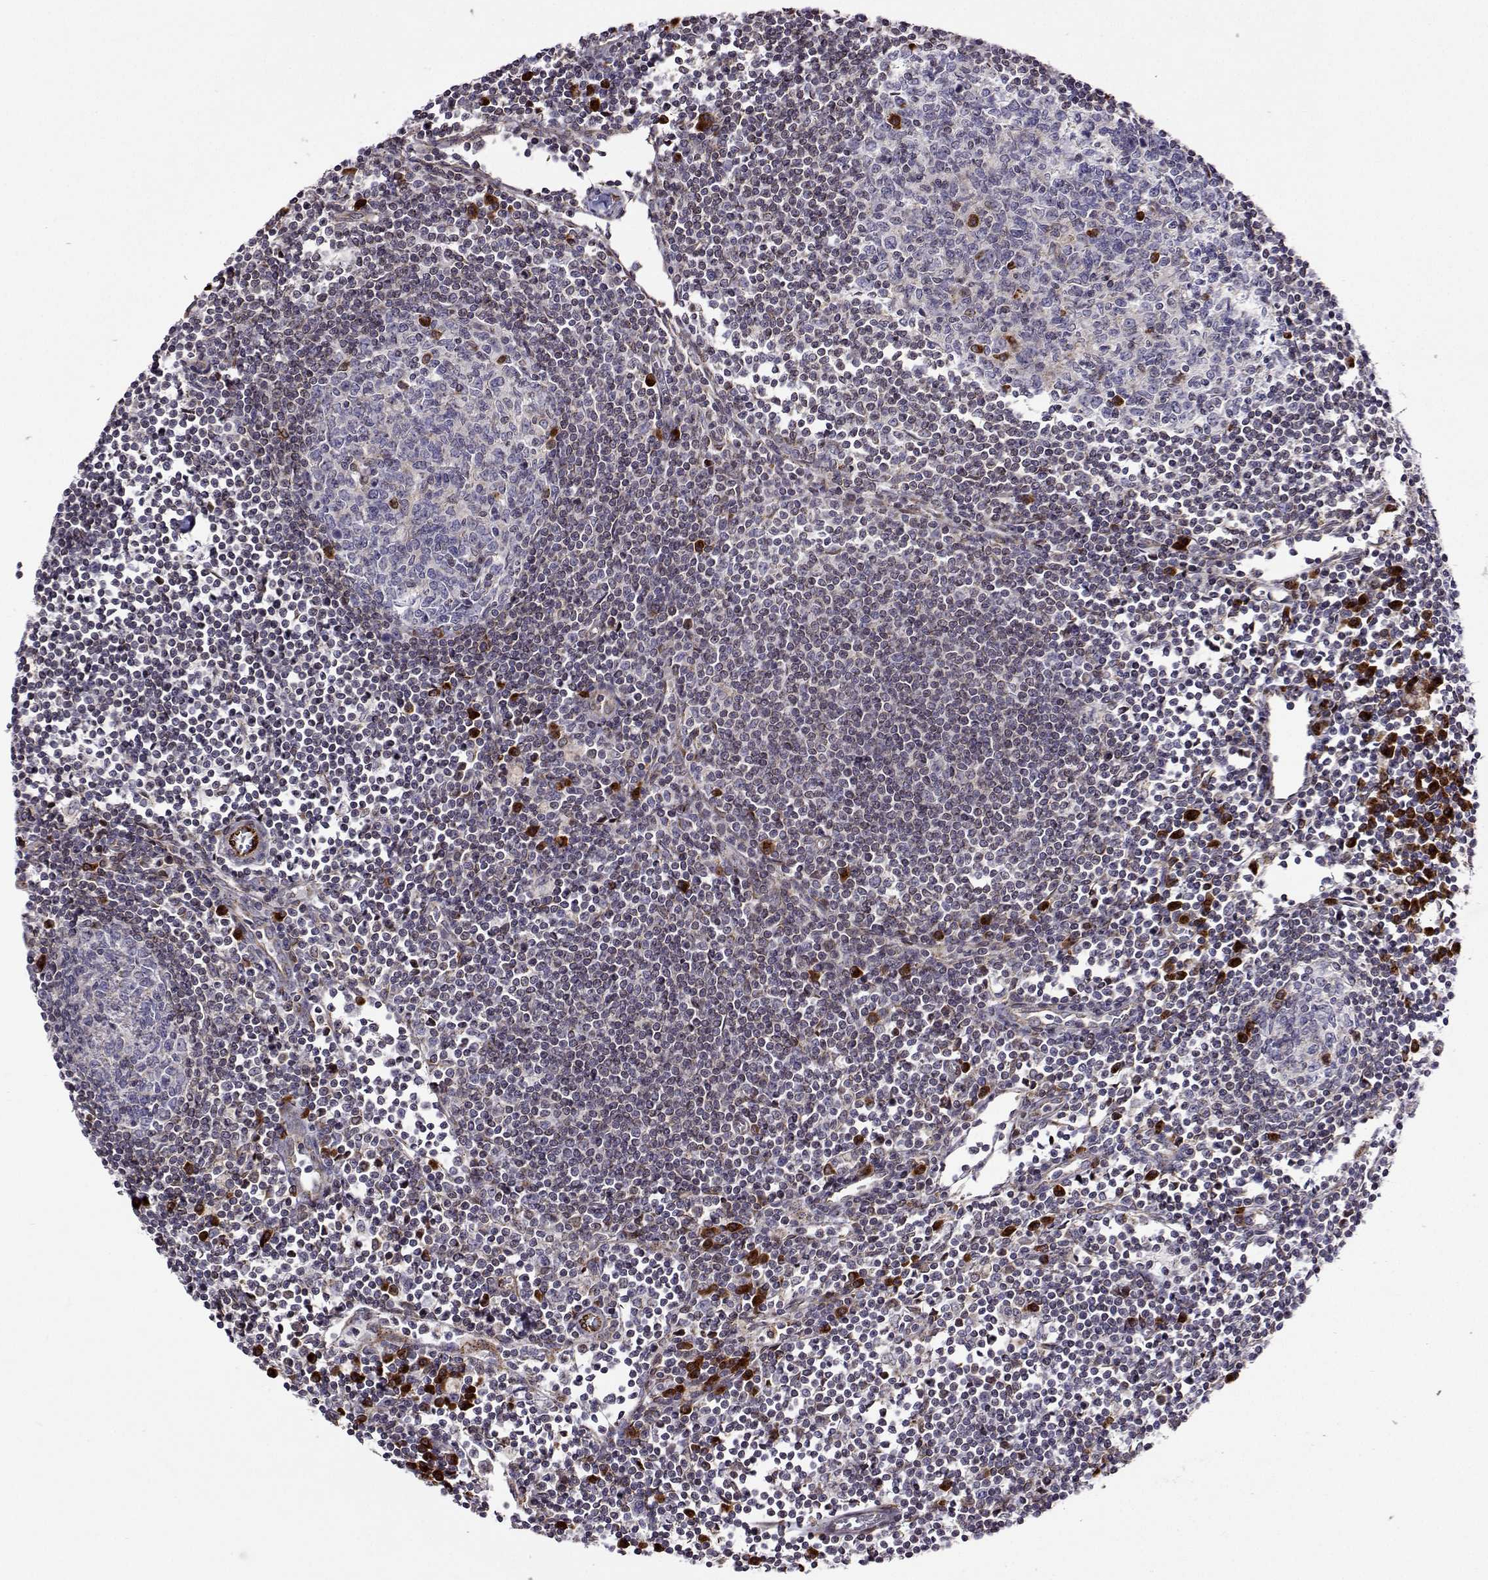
{"staining": {"intensity": "negative", "quantity": "none", "location": "none"}, "tissue": "lymph node", "cell_type": "Germinal center cells", "image_type": "normal", "snomed": [{"axis": "morphology", "description": "Normal tissue, NOS"}, {"axis": "topography", "description": "Lymph node"}], "caption": "Lymph node stained for a protein using IHC shows no staining germinal center cells.", "gene": "PGRMC2", "patient": {"sex": "male", "age": 67}}